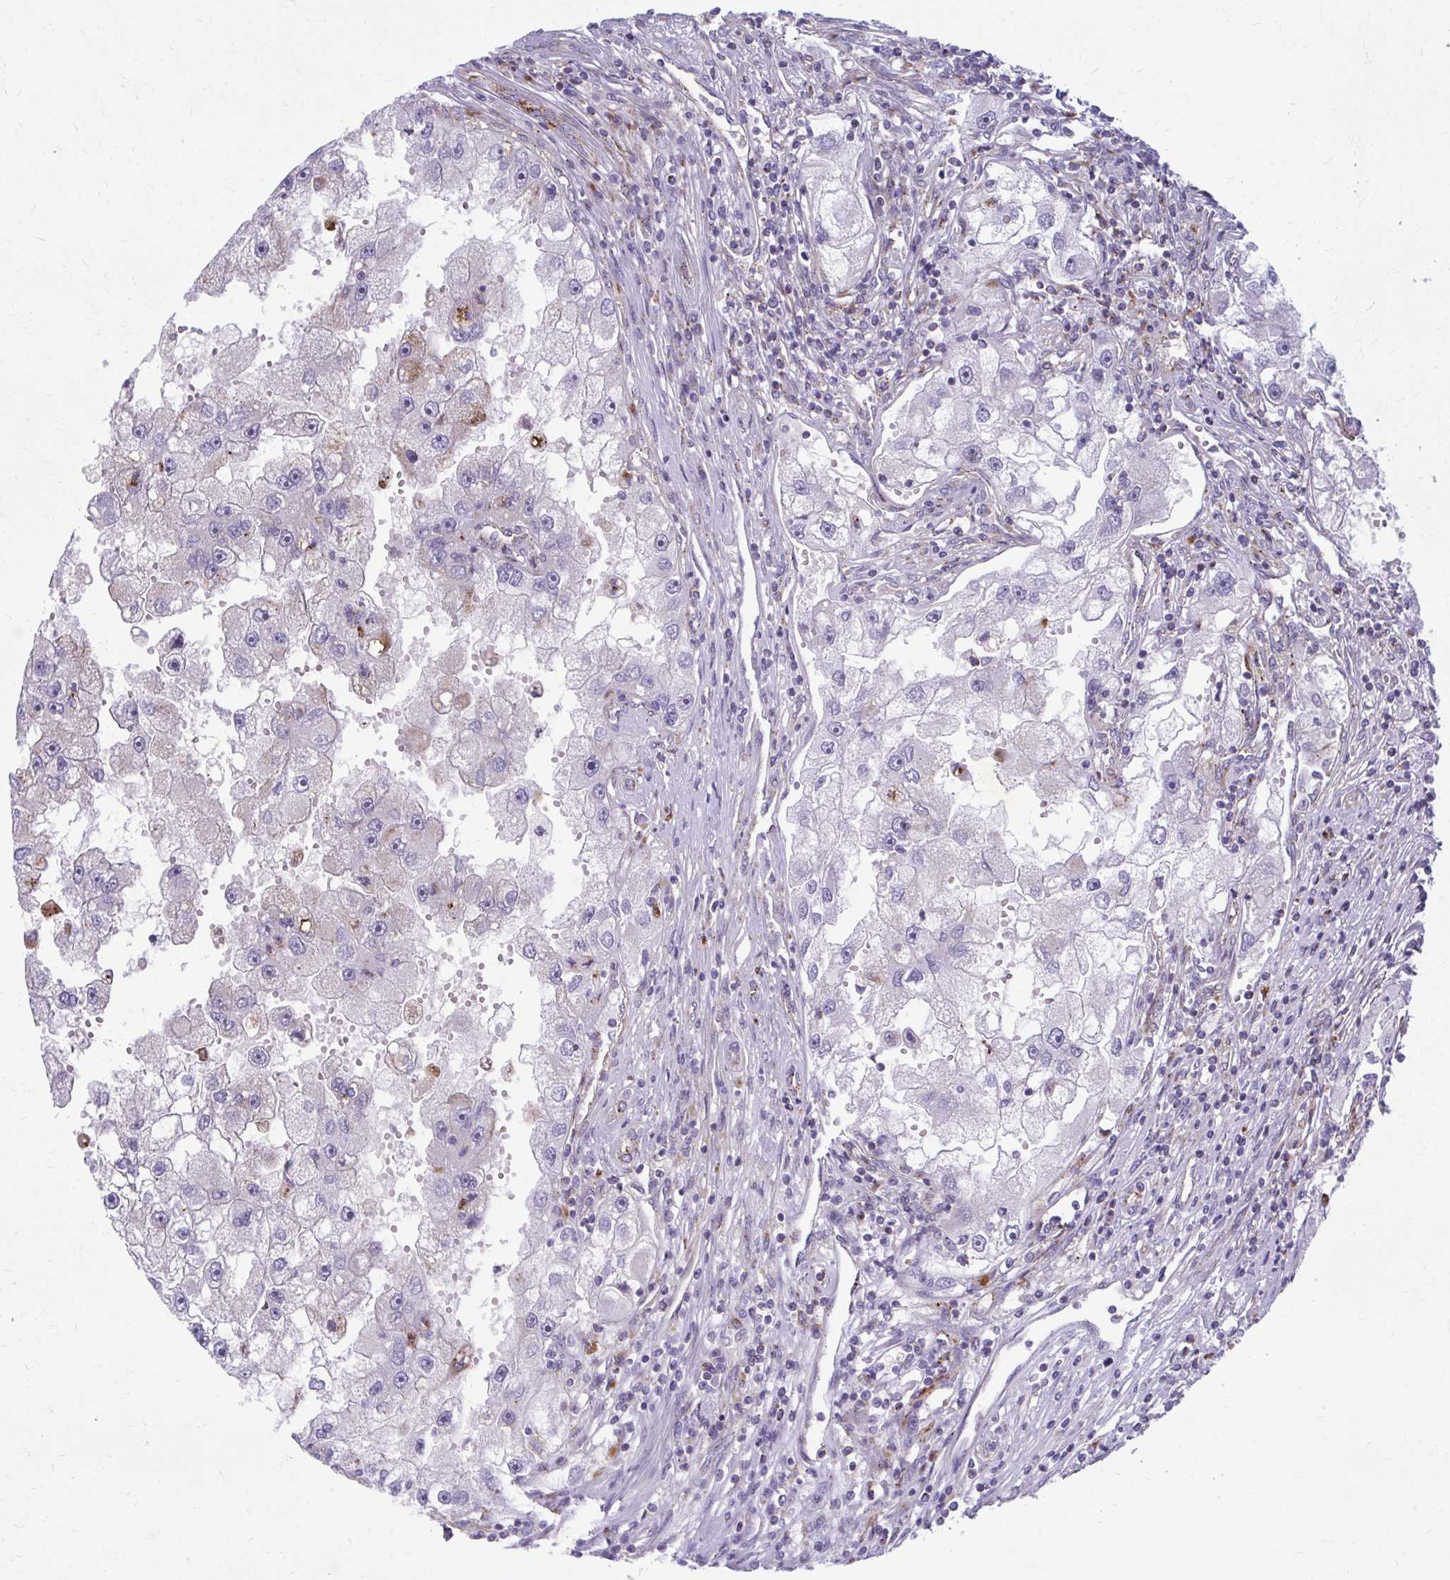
{"staining": {"intensity": "moderate", "quantity": "<25%", "location": "cytoplasmic/membranous"}, "tissue": "renal cancer", "cell_type": "Tumor cells", "image_type": "cancer", "snomed": [{"axis": "morphology", "description": "Adenocarcinoma, NOS"}, {"axis": "topography", "description": "Kidney"}], "caption": "Tumor cells show moderate cytoplasmic/membranous expression in about <25% of cells in adenocarcinoma (renal). Immunohistochemistry stains the protein of interest in brown and the nuclei are stained blue.", "gene": "LRRC4B", "patient": {"sex": "male", "age": 63}}